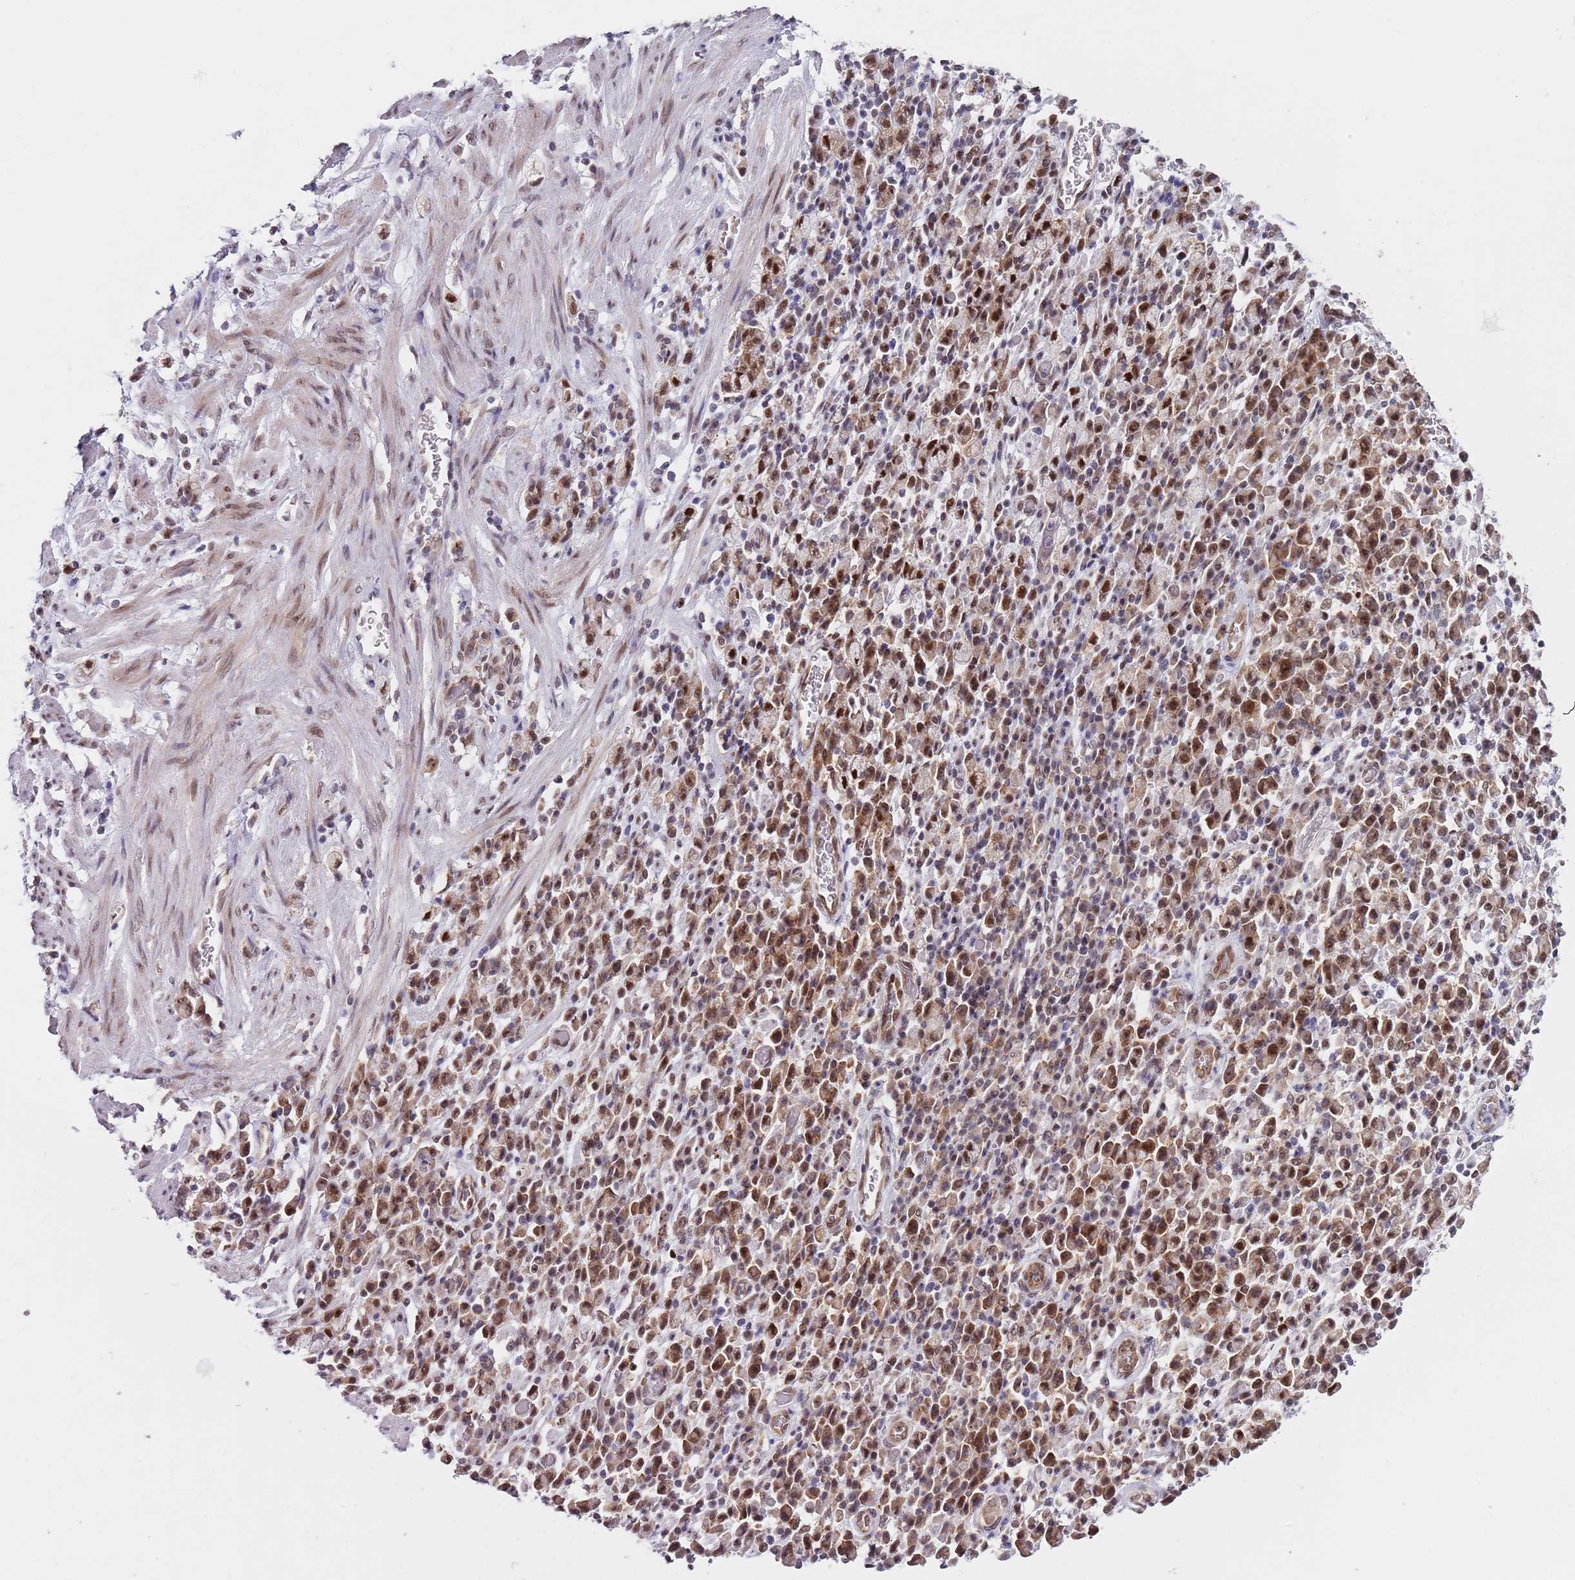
{"staining": {"intensity": "moderate", "quantity": ">75%", "location": "nuclear"}, "tissue": "stomach cancer", "cell_type": "Tumor cells", "image_type": "cancer", "snomed": [{"axis": "morphology", "description": "Adenocarcinoma, NOS"}, {"axis": "topography", "description": "Stomach"}], "caption": "Stomach adenocarcinoma was stained to show a protein in brown. There is medium levels of moderate nuclear positivity in about >75% of tumor cells. Immunohistochemistry stains the protein in brown and the nuclei are stained blue.", "gene": "SLC25A32", "patient": {"sex": "male", "age": 77}}